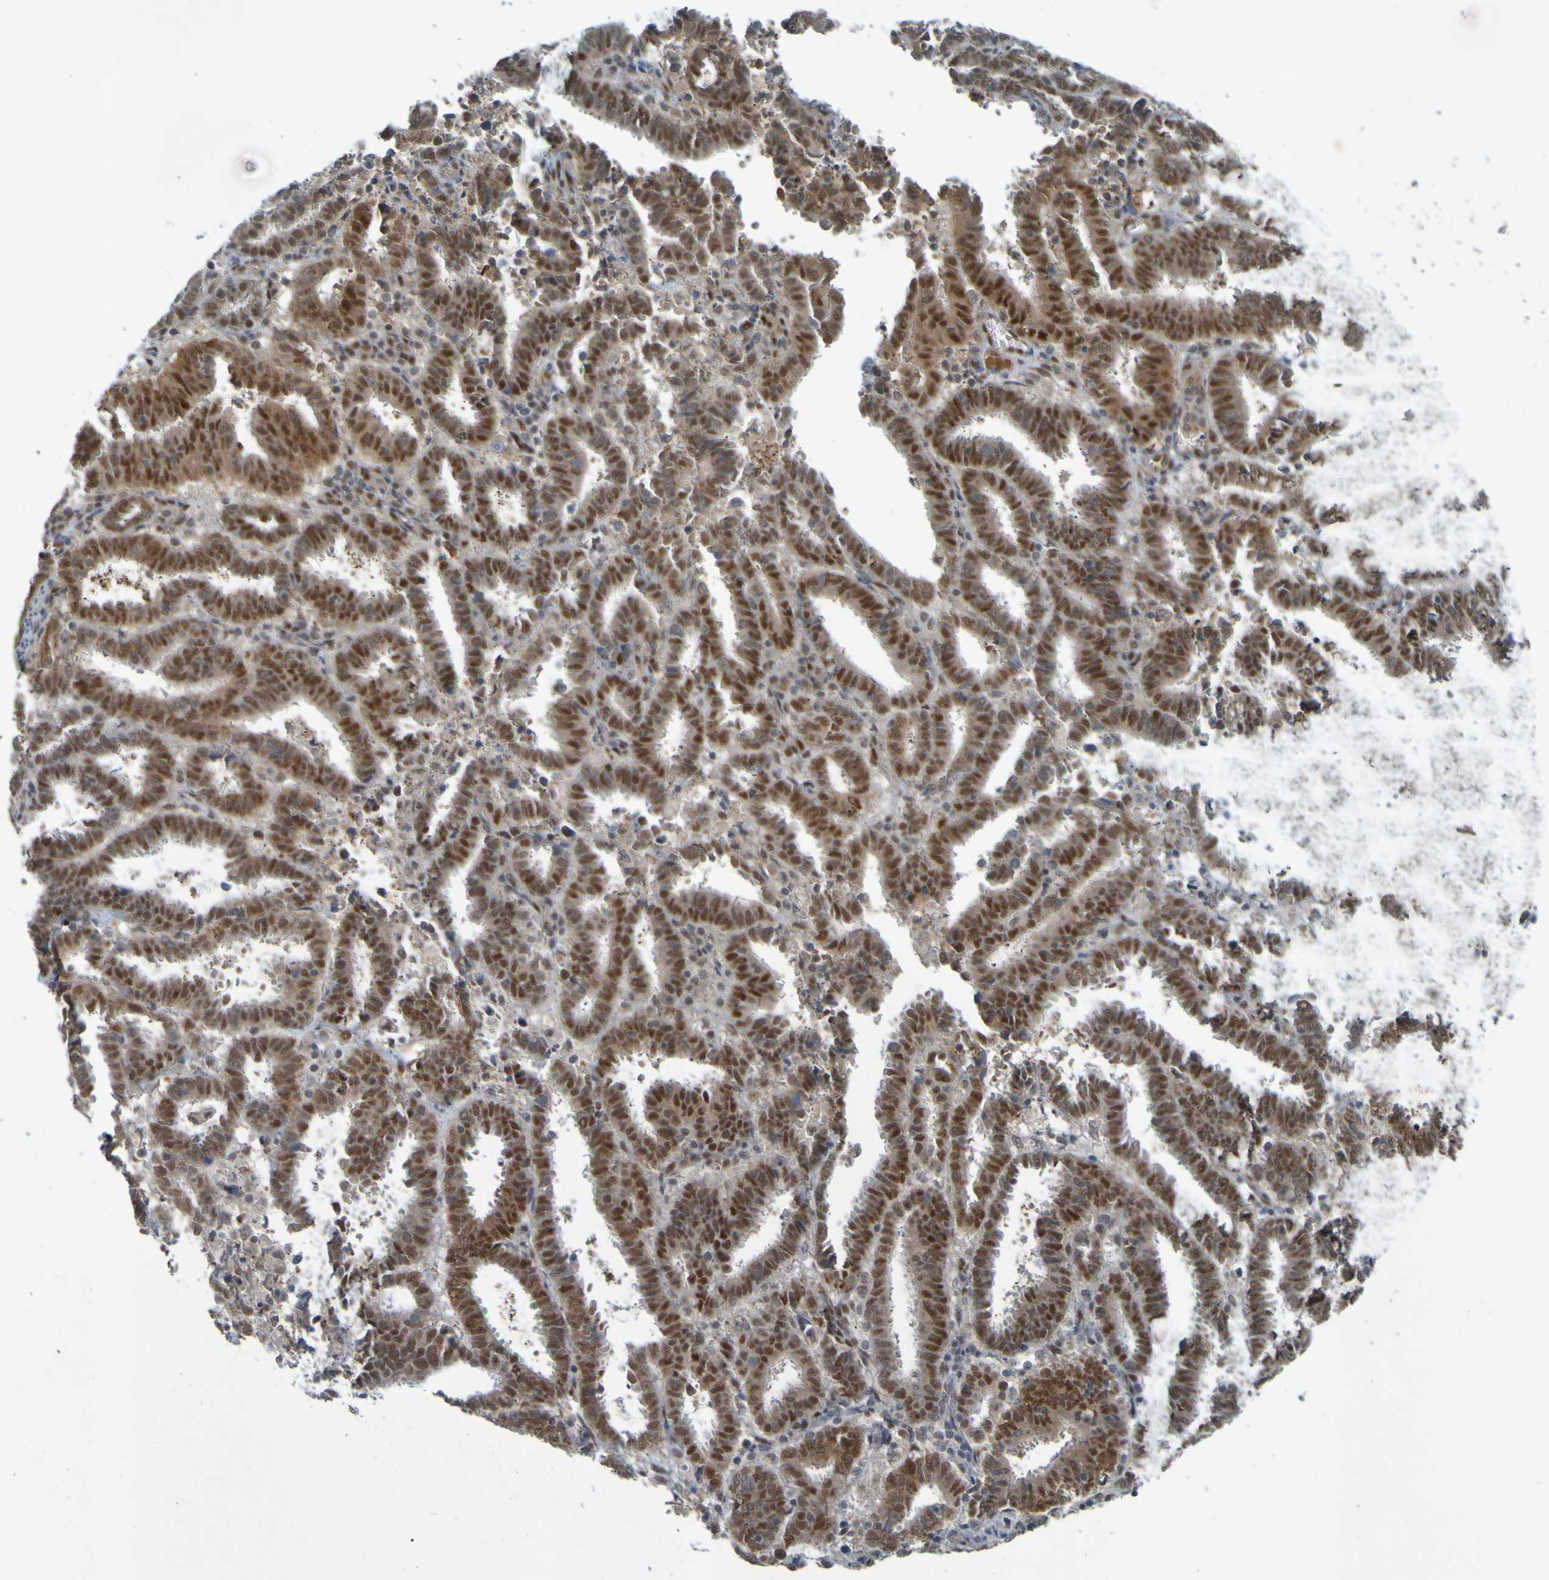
{"staining": {"intensity": "moderate", "quantity": ">75%", "location": "cytoplasmic/membranous,nuclear"}, "tissue": "endometrial cancer", "cell_type": "Tumor cells", "image_type": "cancer", "snomed": [{"axis": "morphology", "description": "Adenocarcinoma, NOS"}, {"axis": "topography", "description": "Uterus"}], "caption": "A brown stain highlights moderate cytoplasmic/membranous and nuclear staining of a protein in human endometrial adenocarcinoma tumor cells.", "gene": "MCPH1", "patient": {"sex": "female", "age": 83}}